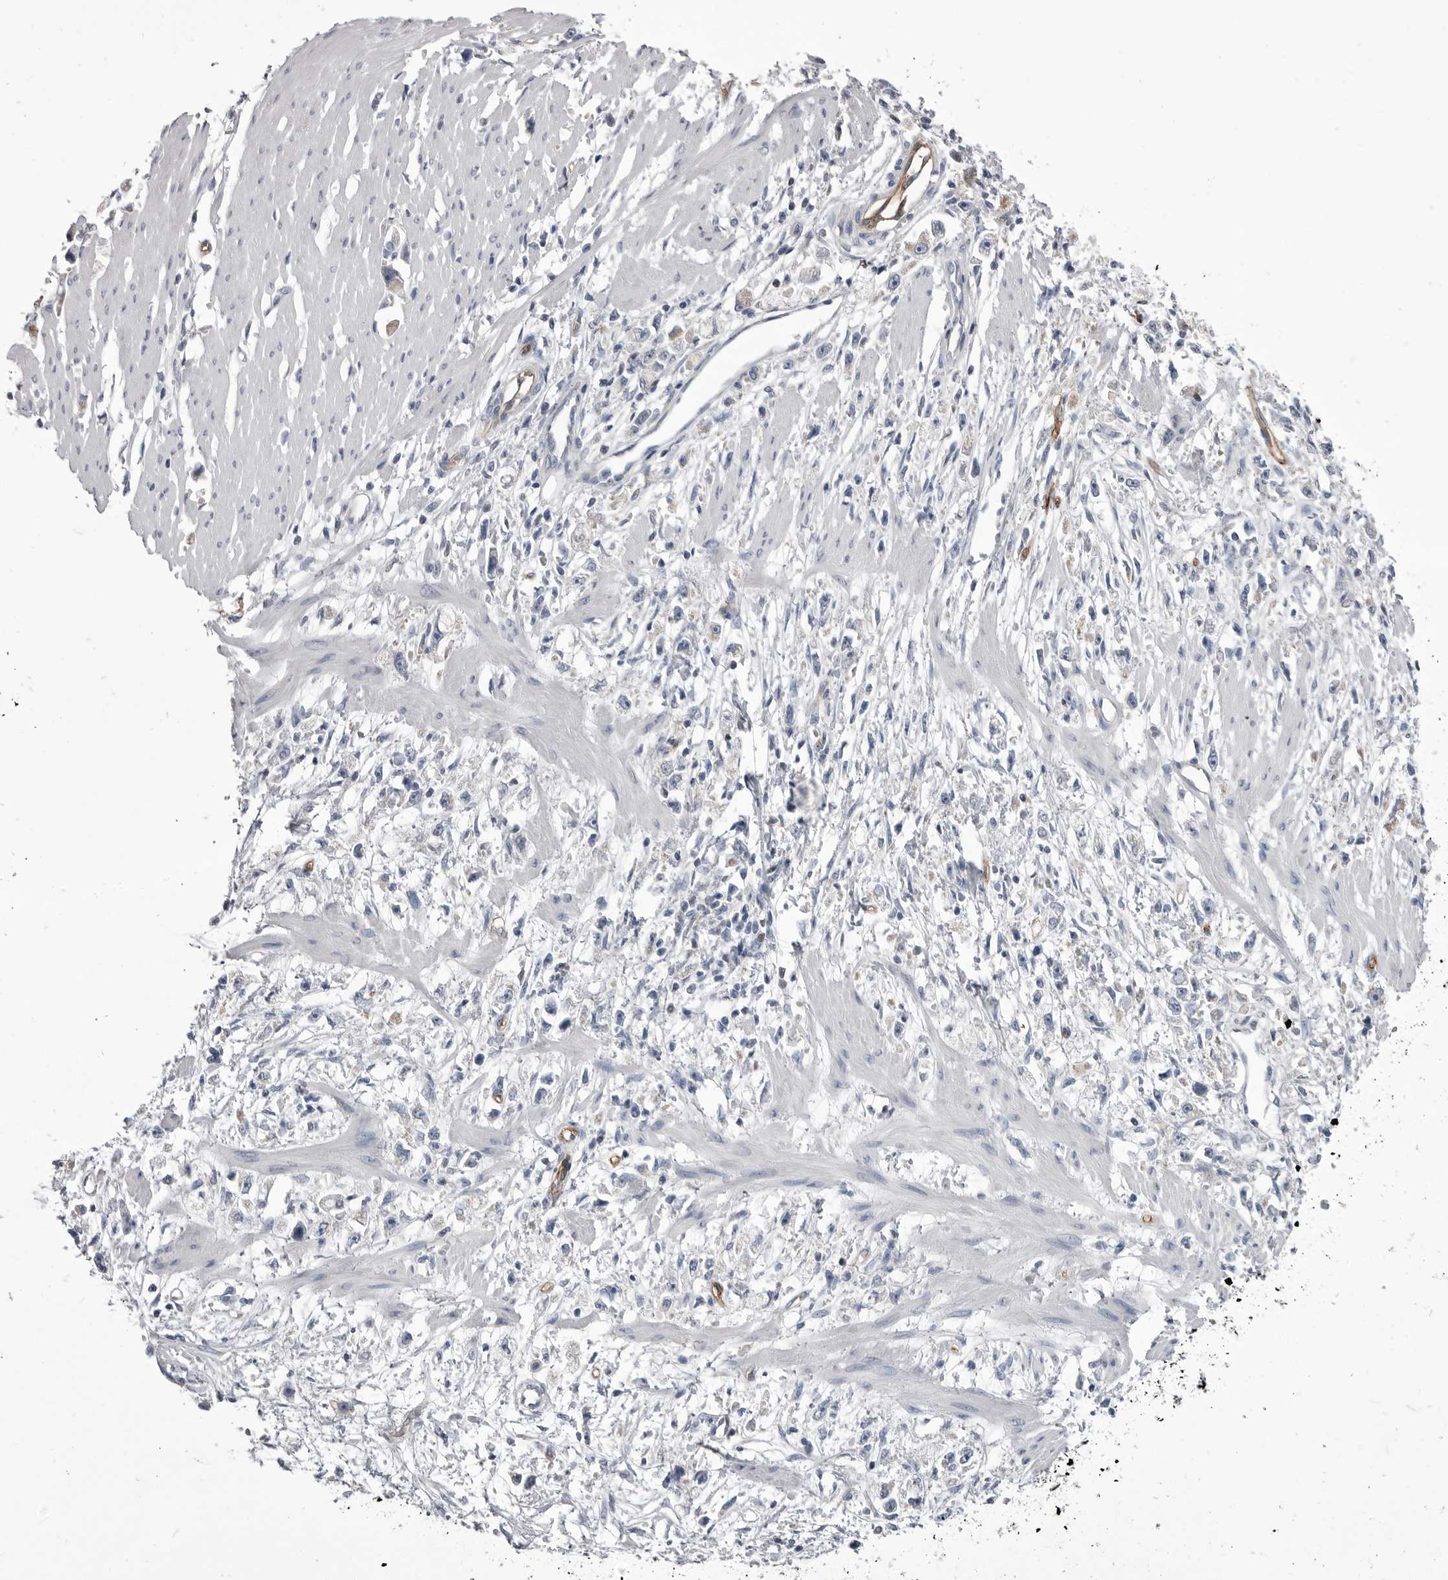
{"staining": {"intensity": "negative", "quantity": "none", "location": "none"}, "tissue": "stomach cancer", "cell_type": "Tumor cells", "image_type": "cancer", "snomed": [{"axis": "morphology", "description": "Adenocarcinoma, NOS"}, {"axis": "topography", "description": "Stomach"}], "caption": "This is a photomicrograph of immunohistochemistry staining of stomach cancer, which shows no expression in tumor cells.", "gene": "OPLAH", "patient": {"sex": "female", "age": 59}}